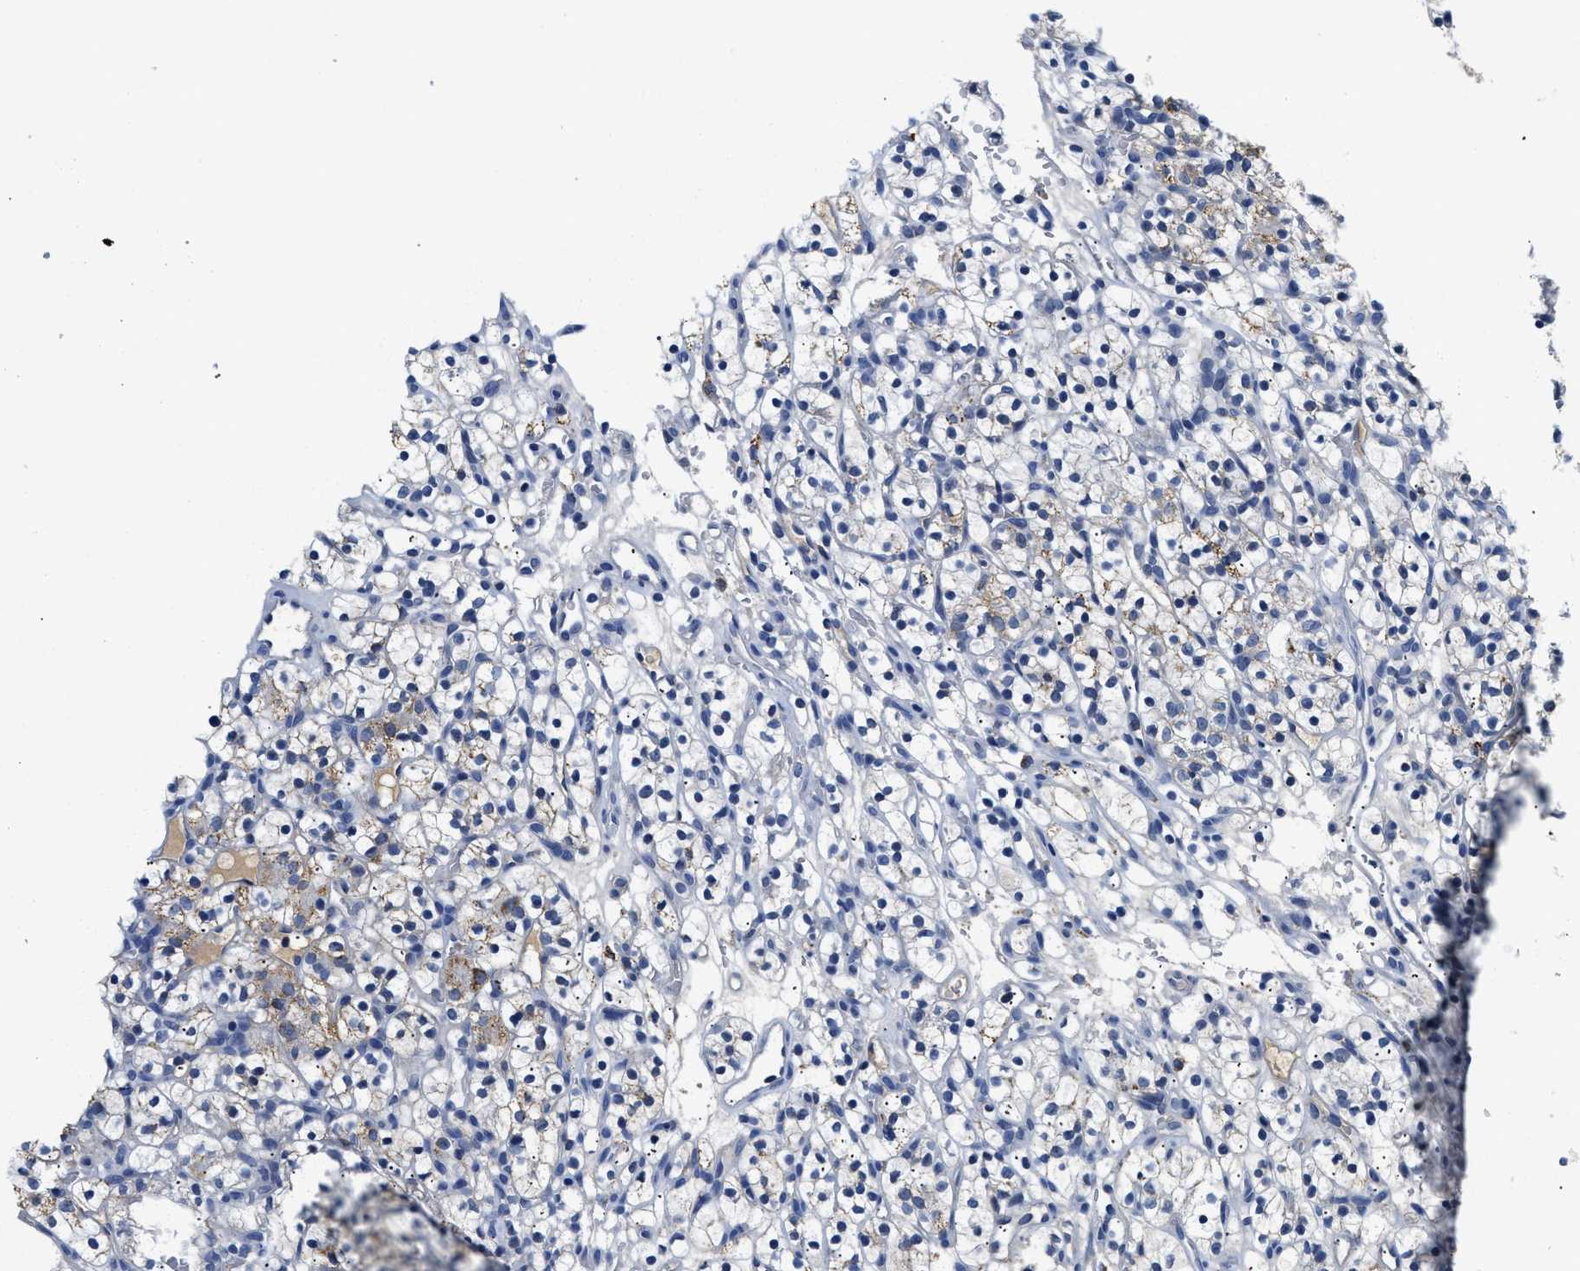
{"staining": {"intensity": "moderate", "quantity": "<25%", "location": "cytoplasmic/membranous"}, "tissue": "renal cancer", "cell_type": "Tumor cells", "image_type": "cancer", "snomed": [{"axis": "morphology", "description": "Adenocarcinoma, NOS"}, {"axis": "topography", "description": "Kidney"}], "caption": "High-power microscopy captured an immunohistochemistry micrograph of renal adenocarcinoma, revealing moderate cytoplasmic/membranous staining in approximately <25% of tumor cells. (DAB IHC, brown staining for protein, blue staining for nuclei).", "gene": "PCK2", "patient": {"sex": "female", "age": 57}}